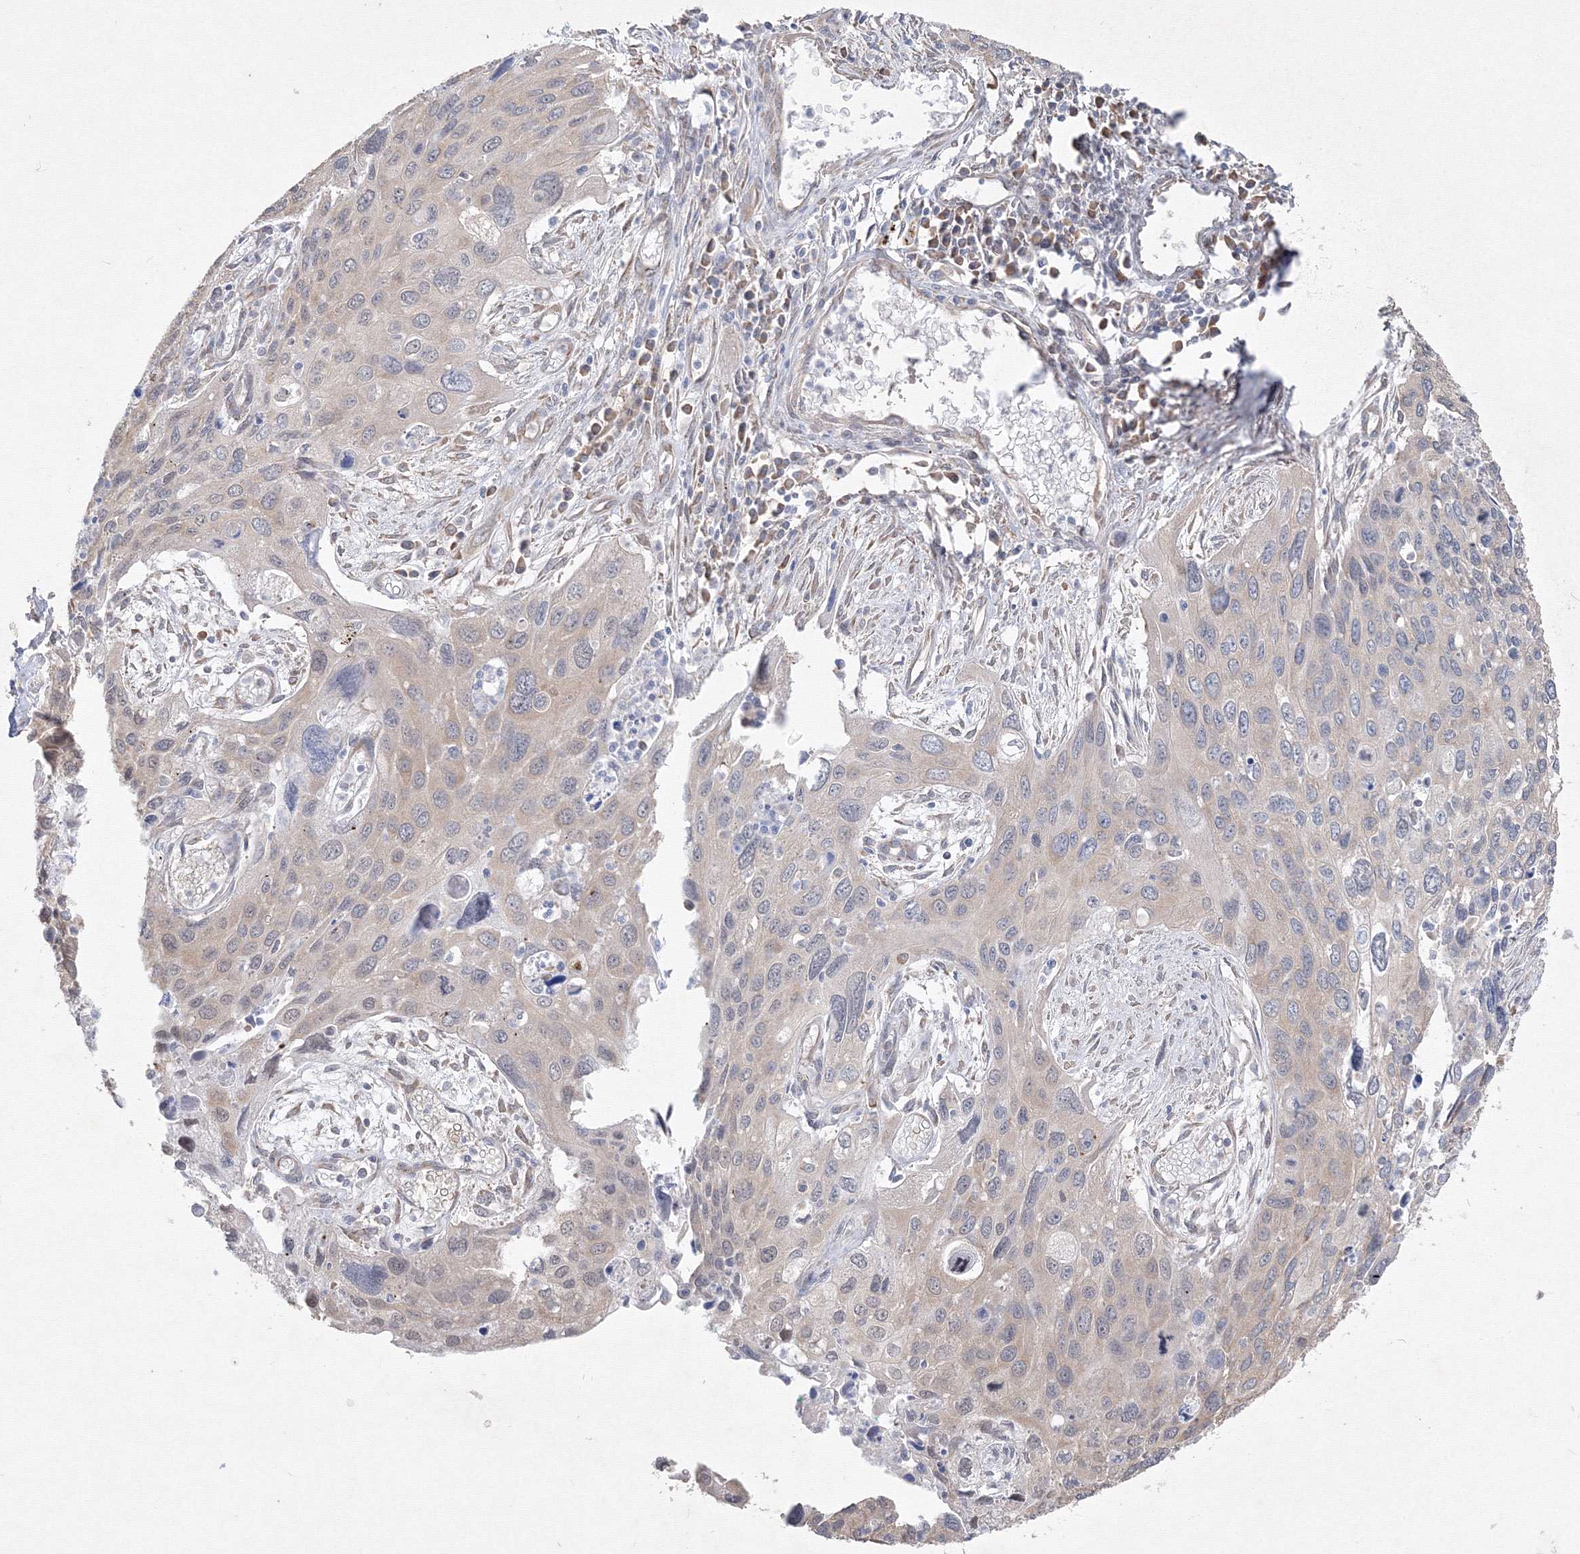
{"staining": {"intensity": "negative", "quantity": "none", "location": "none"}, "tissue": "cervical cancer", "cell_type": "Tumor cells", "image_type": "cancer", "snomed": [{"axis": "morphology", "description": "Squamous cell carcinoma, NOS"}, {"axis": "topography", "description": "Cervix"}], "caption": "Tumor cells show no significant staining in cervical cancer. (Stains: DAB immunohistochemistry with hematoxylin counter stain, Microscopy: brightfield microscopy at high magnification).", "gene": "FBXL8", "patient": {"sex": "female", "age": 55}}